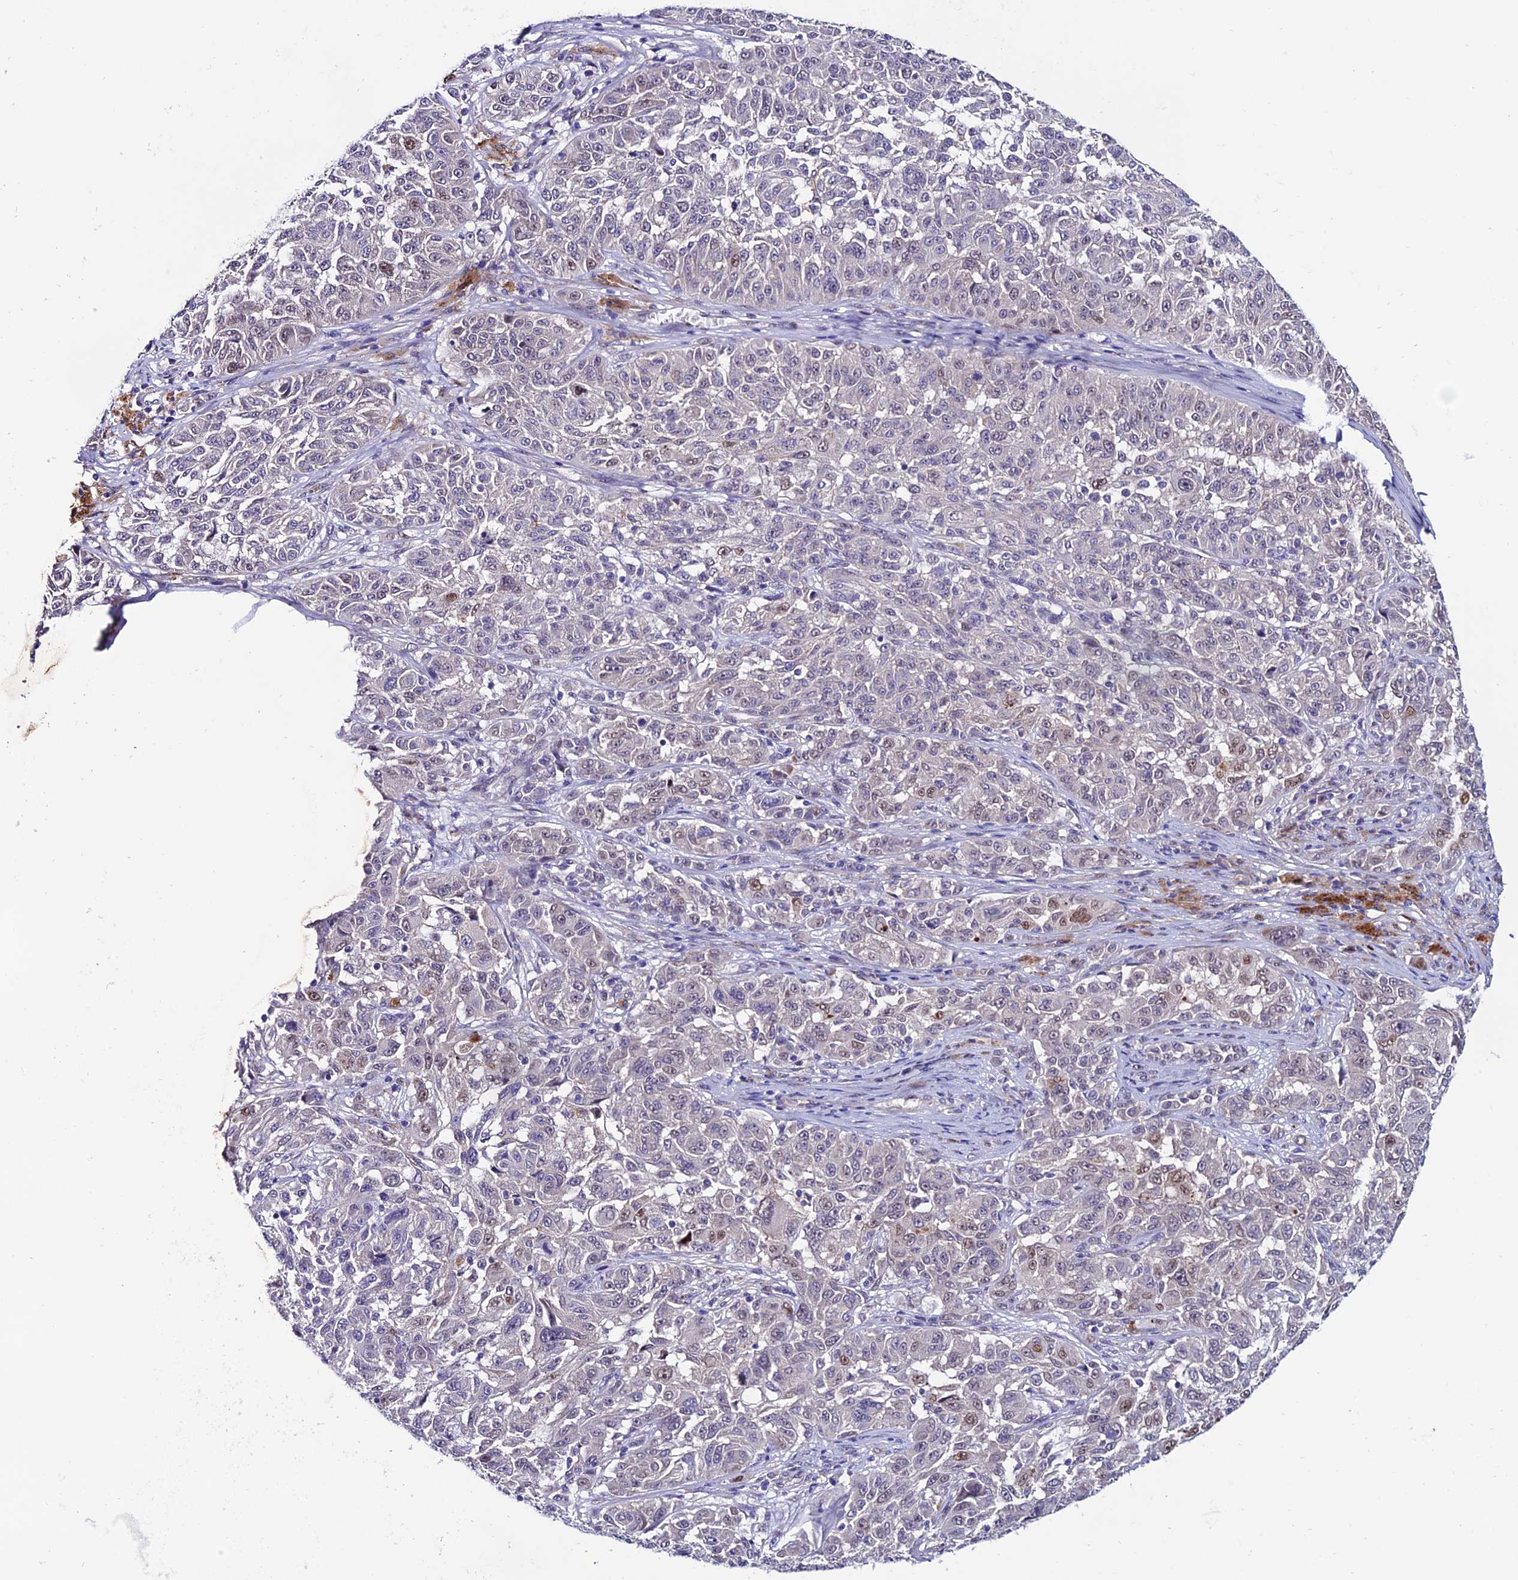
{"staining": {"intensity": "negative", "quantity": "none", "location": "none"}, "tissue": "melanoma", "cell_type": "Tumor cells", "image_type": "cancer", "snomed": [{"axis": "morphology", "description": "Malignant melanoma, NOS"}, {"axis": "topography", "description": "Skin"}], "caption": "Tumor cells show no significant expression in melanoma.", "gene": "FZD8", "patient": {"sex": "male", "age": 53}}